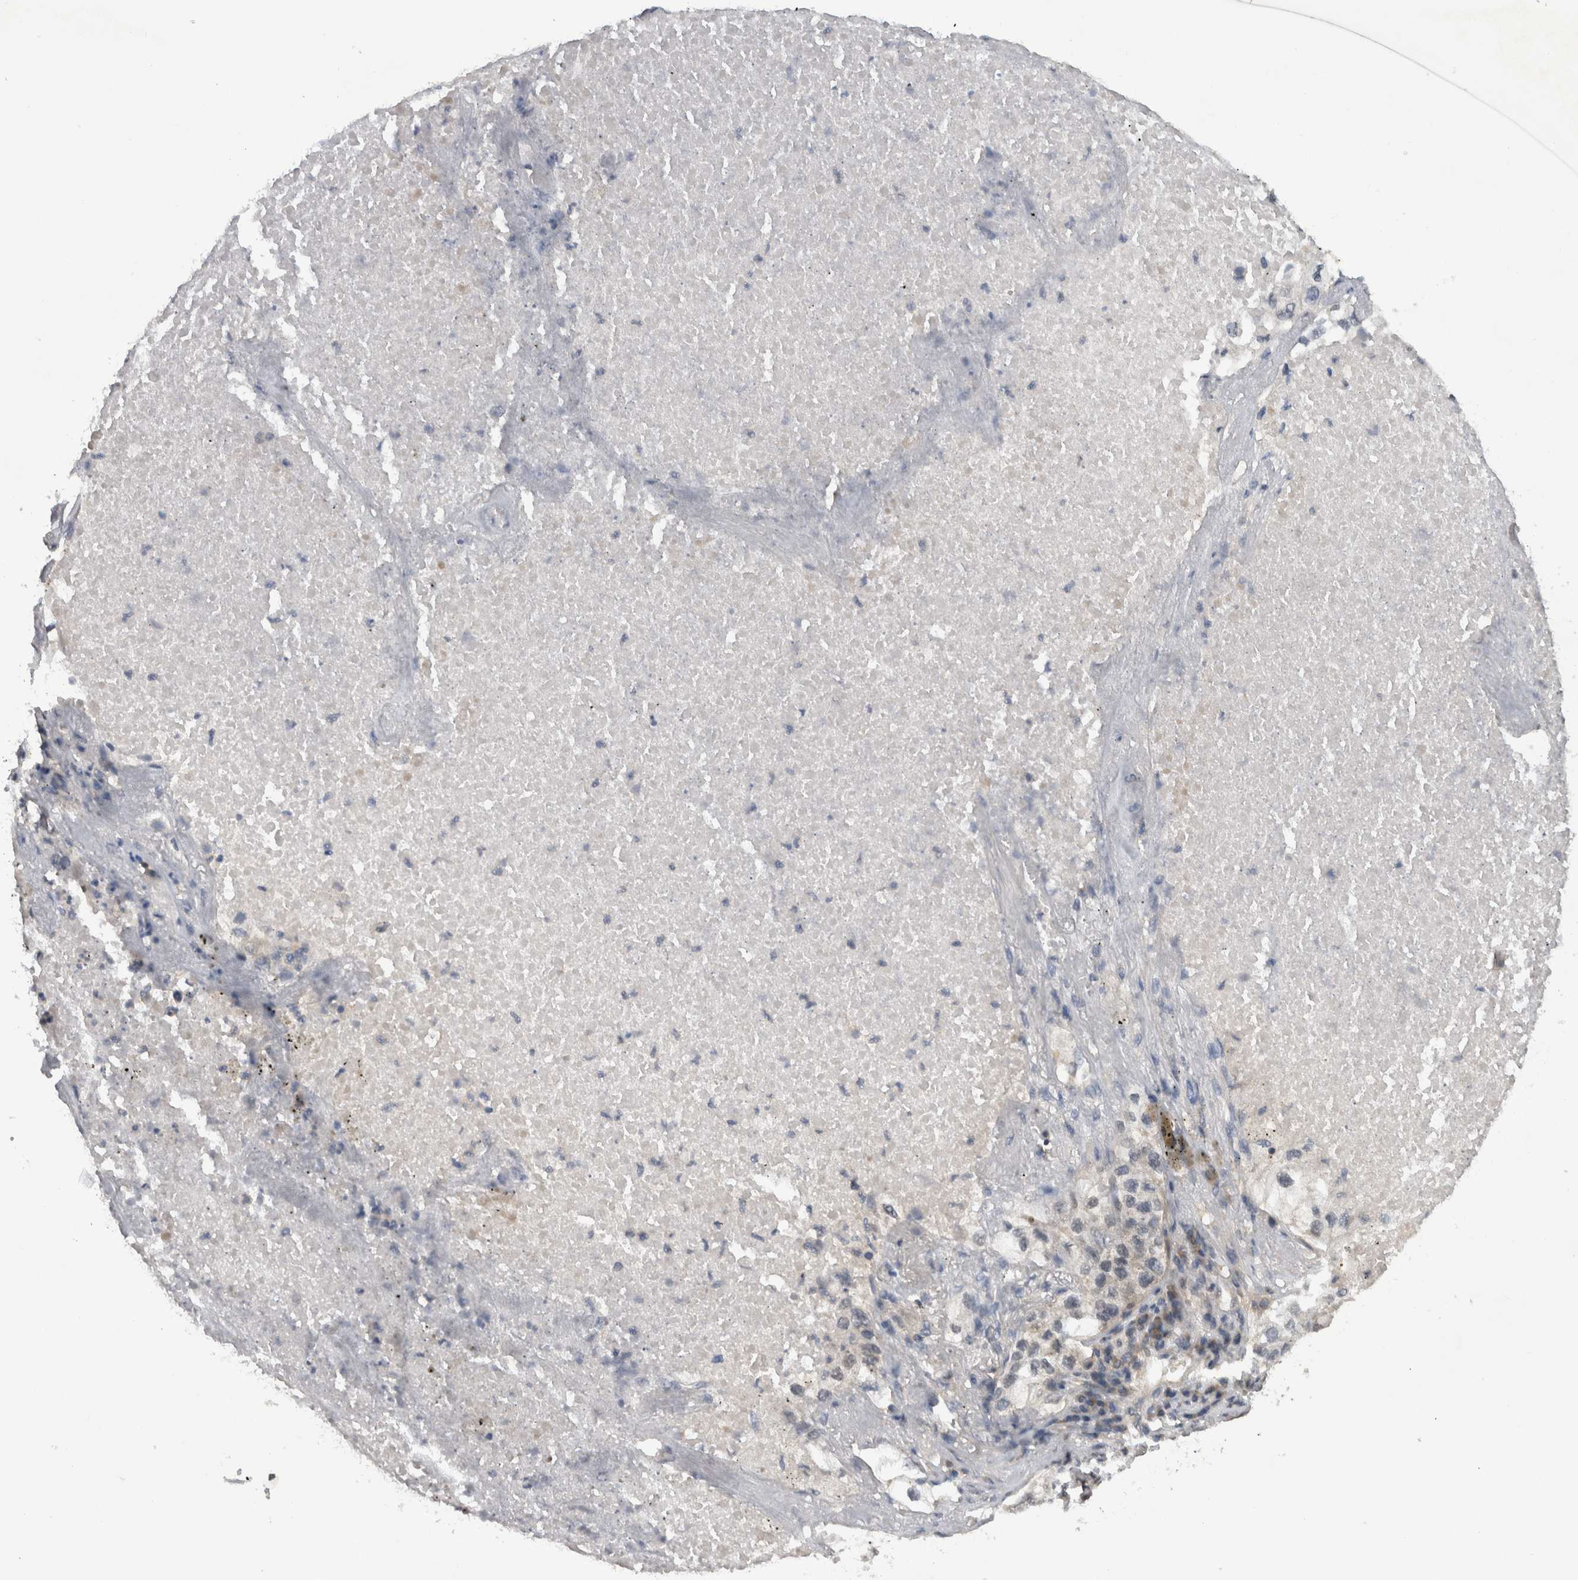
{"staining": {"intensity": "negative", "quantity": "none", "location": "none"}, "tissue": "lung cancer", "cell_type": "Tumor cells", "image_type": "cancer", "snomed": [{"axis": "morphology", "description": "Adenocarcinoma, NOS"}, {"axis": "topography", "description": "Lung"}], "caption": "This is a micrograph of IHC staining of lung adenocarcinoma, which shows no staining in tumor cells.", "gene": "NFATC2", "patient": {"sex": "male", "age": 63}}